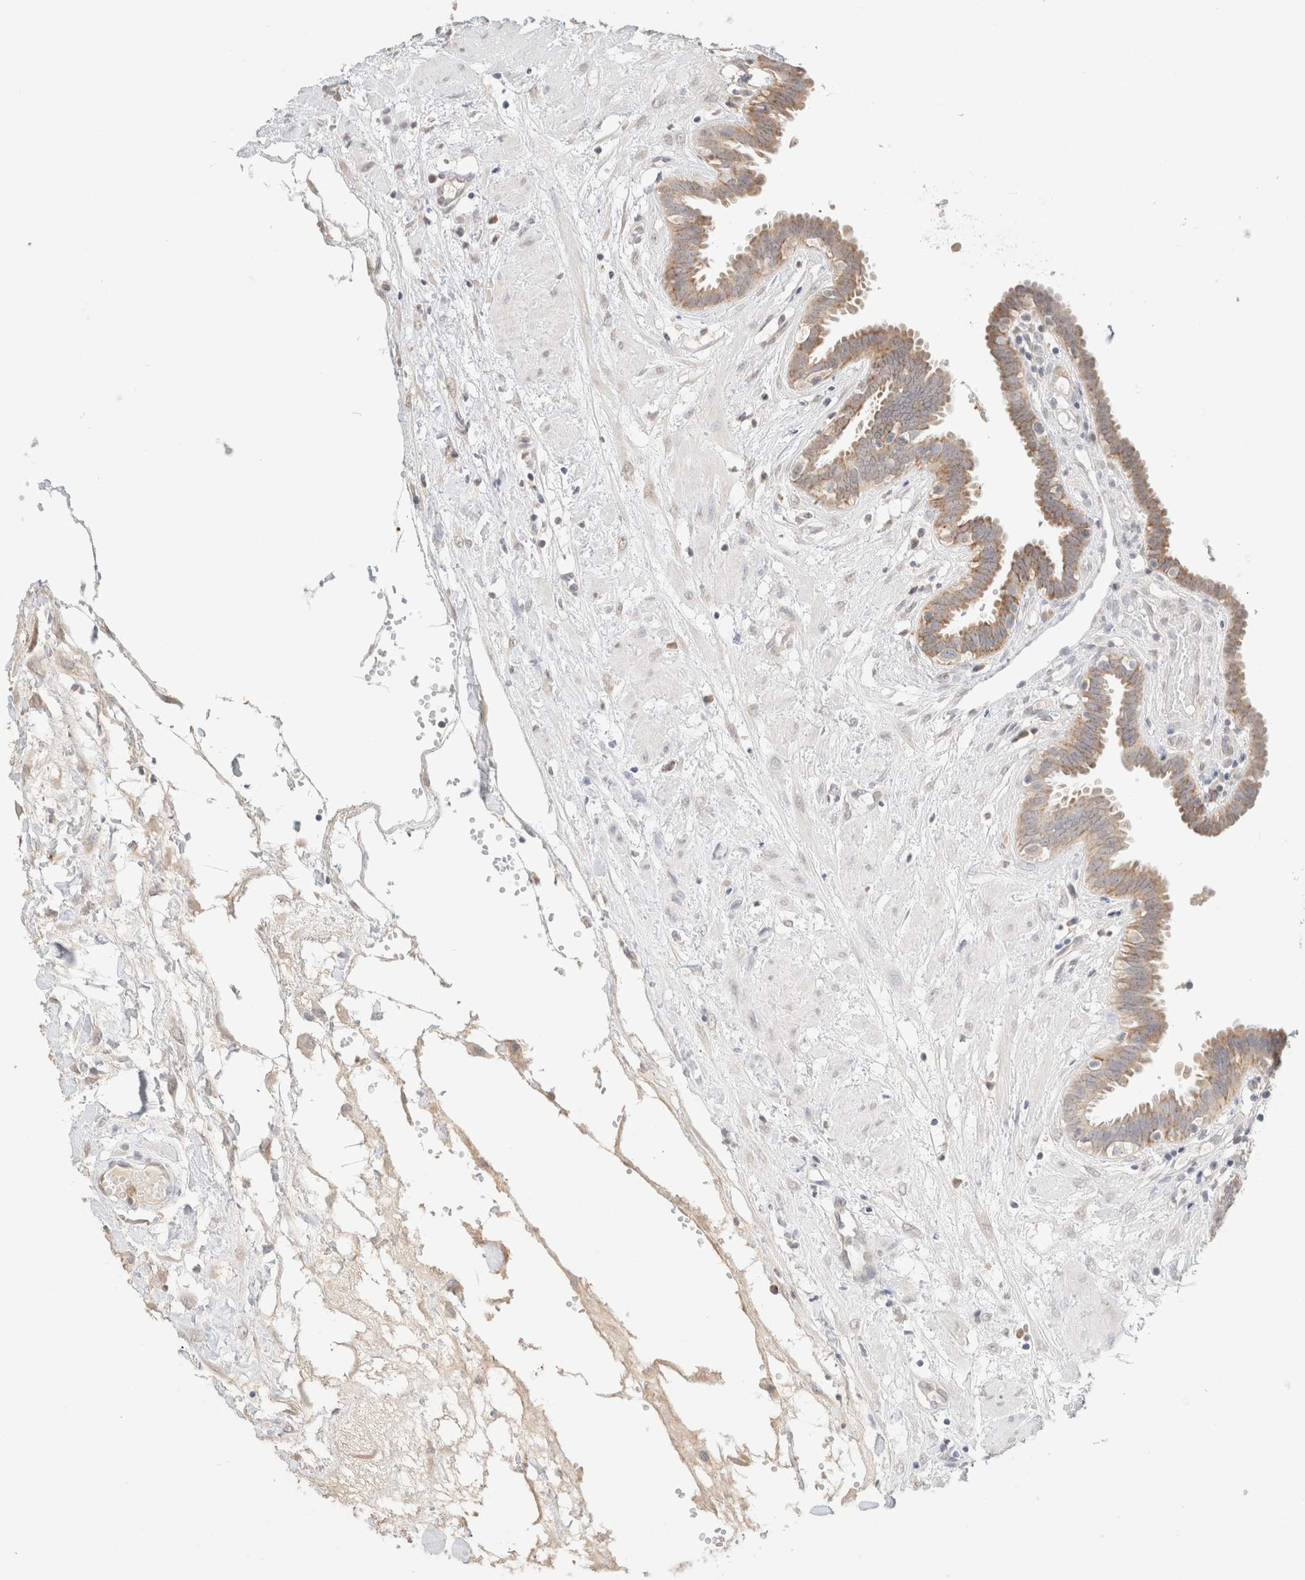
{"staining": {"intensity": "moderate", "quantity": "<25%", "location": "cytoplasmic/membranous"}, "tissue": "fallopian tube", "cell_type": "Glandular cells", "image_type": "normal", "snomed": [{"axis": "morphology", "description": "Normal tissue, NOS"}, {"axis": "topography", "description": "Fallopian tube"}, {"axis": "topography", "description": "Placenta"}], "caption": "Moderate cytoplasmic/membranous protein staining is appreciated in approximately <25% of glandular cells in fallopian tube.", "gene": "CPA1", "patient": {"sex": "female", "age": 32}}